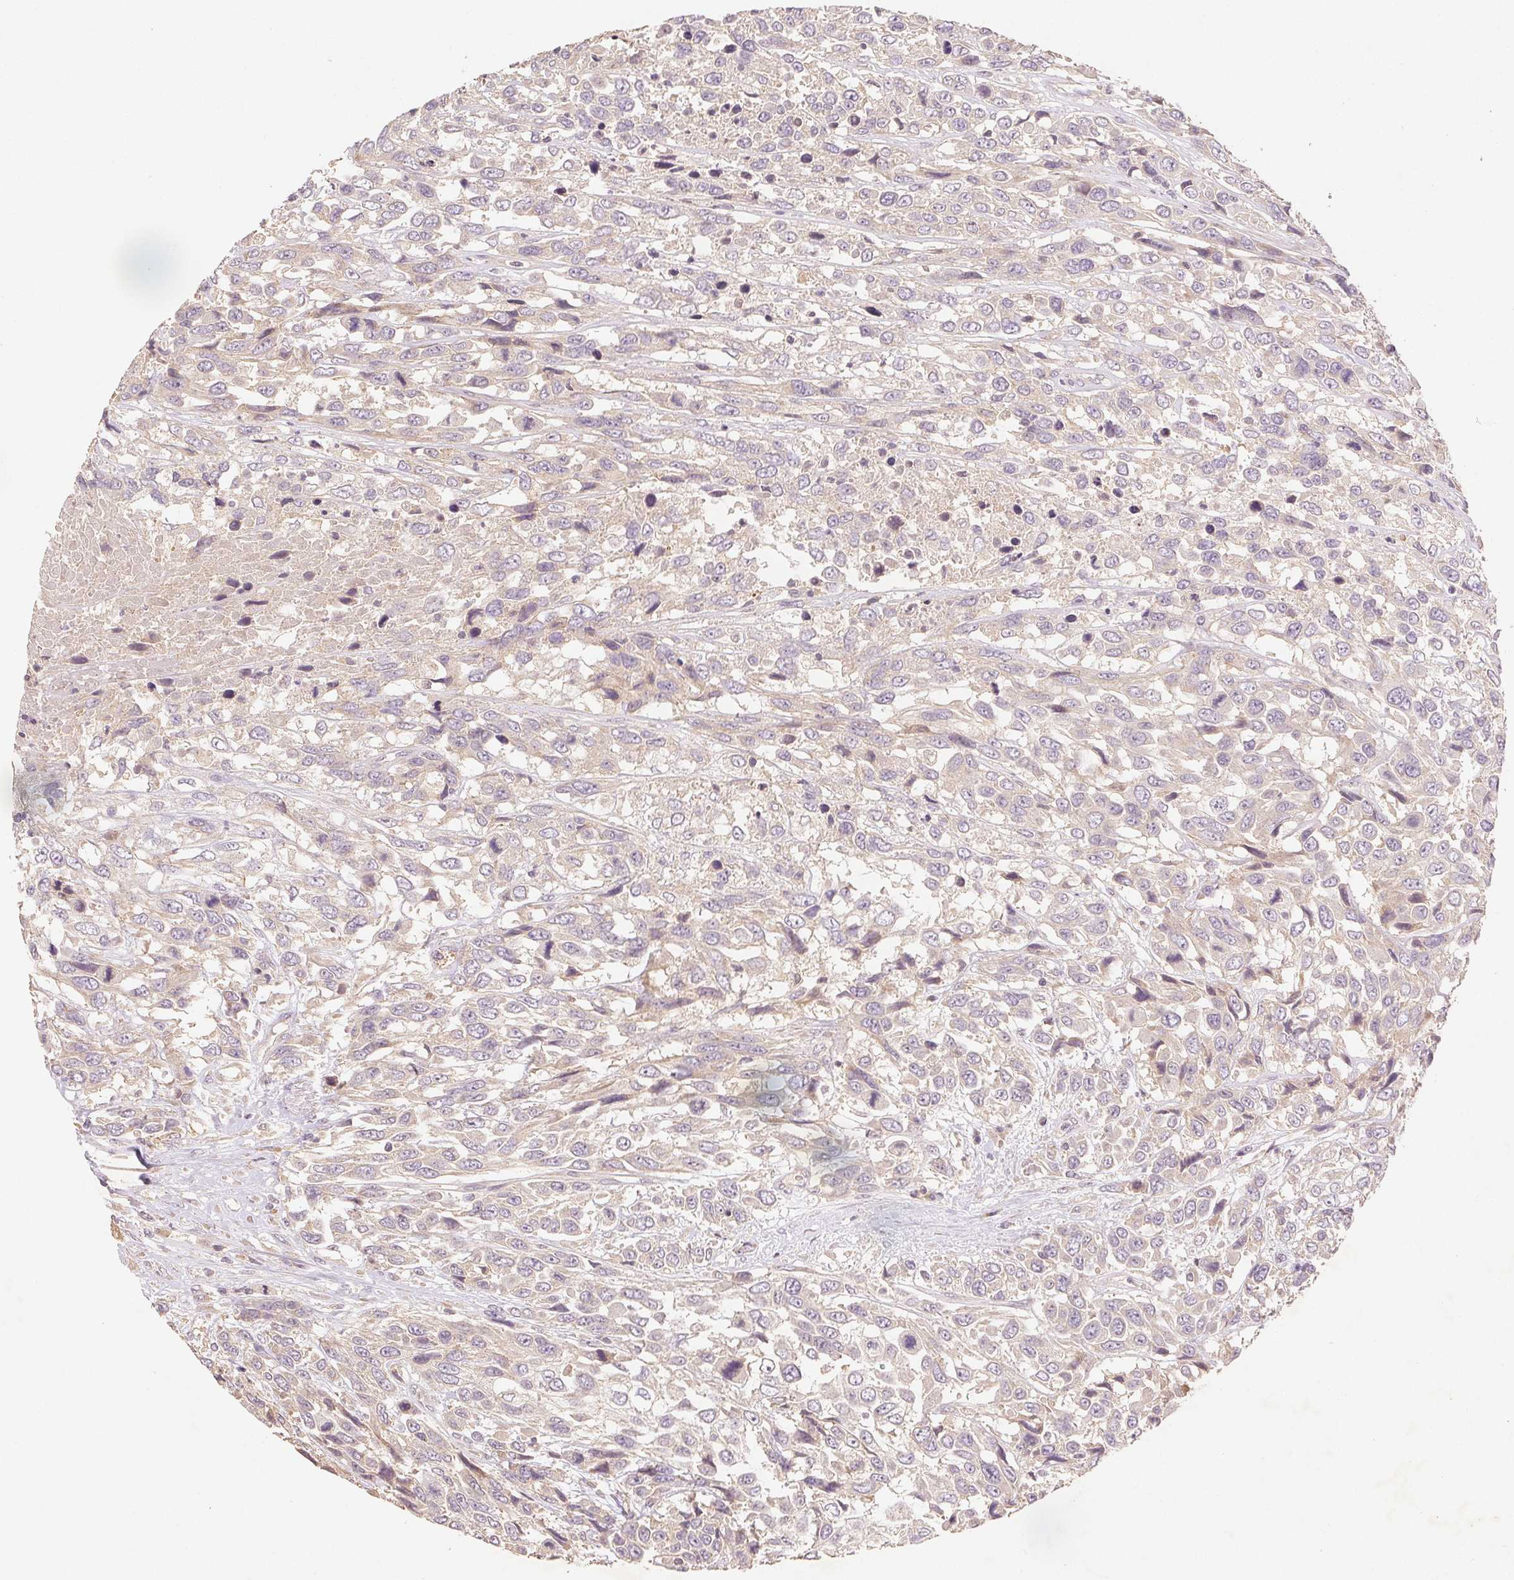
{"staining": {"intensity": "negative", "quantity": "none", "location": "none"}, "tissue": "urothelial cancer", "cell_type": "Tumor cells", "image_type": "cancer", "snomed": [{"axis": "morphology", "description": "Urothelial carcinoma, High grade"}, {"axis": "topography", "description": "Urinary bladder"}], "caption": "IHC image of neoplastic tissue: human urothelial cancer stained with DAB (3,3'-diaminobenzidine) exhibits no significant protein expression in tumor cells.", "gene": "YIF1B", "patient": {"sex": "female", "age": 70}}